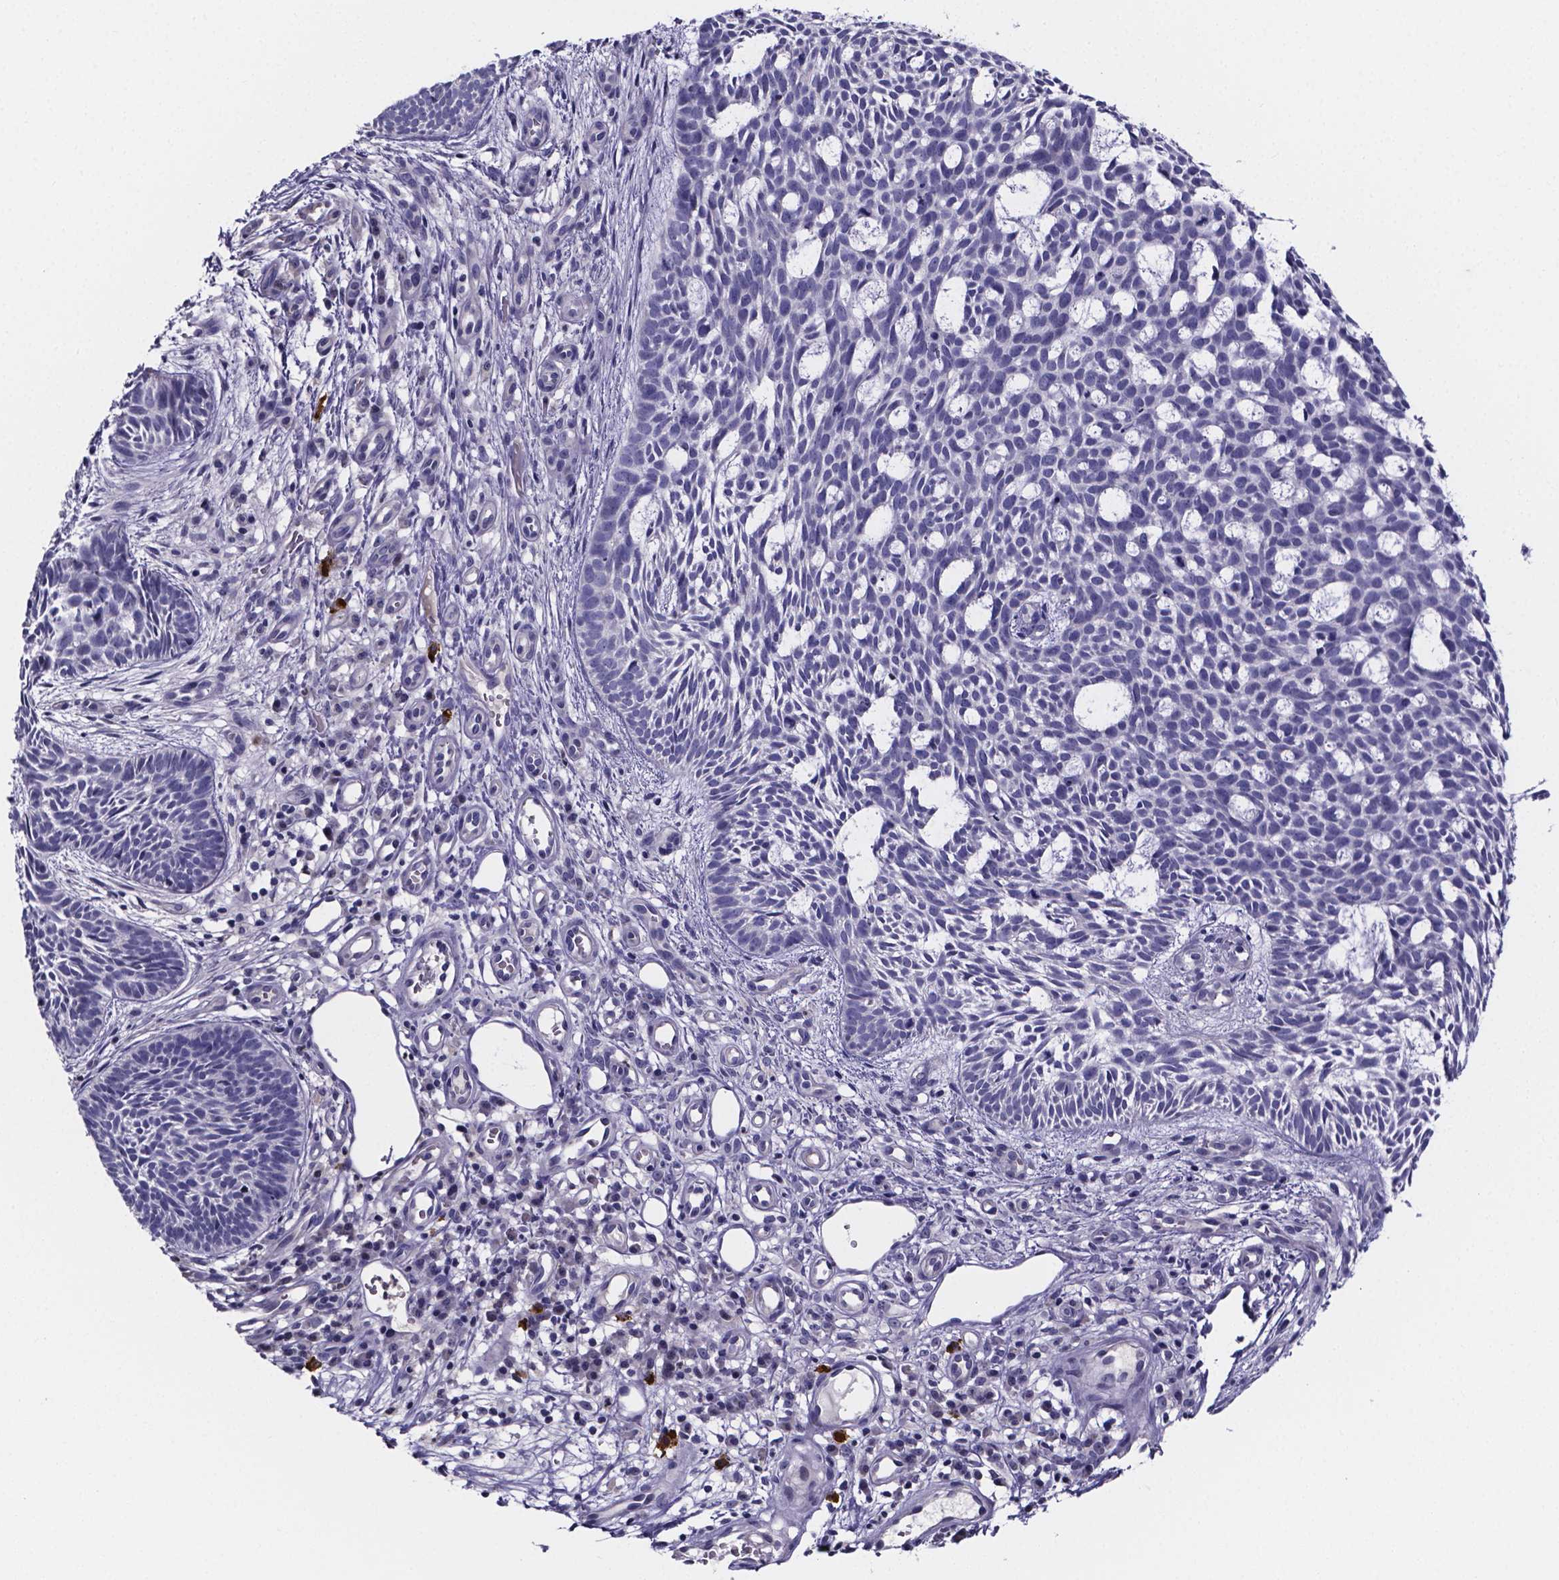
{"staining": {"intensity": "negative", "quantity": "none", "location": "none"}, "tissue": "skin cancer", "cell_type": "Tumor cells", "image_type": "cancer", "snomed": [{"axis": "morphology", "description": "Basal cell carcinoma"}, {"axis": "topography", "description": "Skin"}], "caption": "Immunohistochemistry of skin cancer reveals no positivity in tumor cells.", "gene": "IZUMO1", "patient": {"sex": "male", "age": 59}}